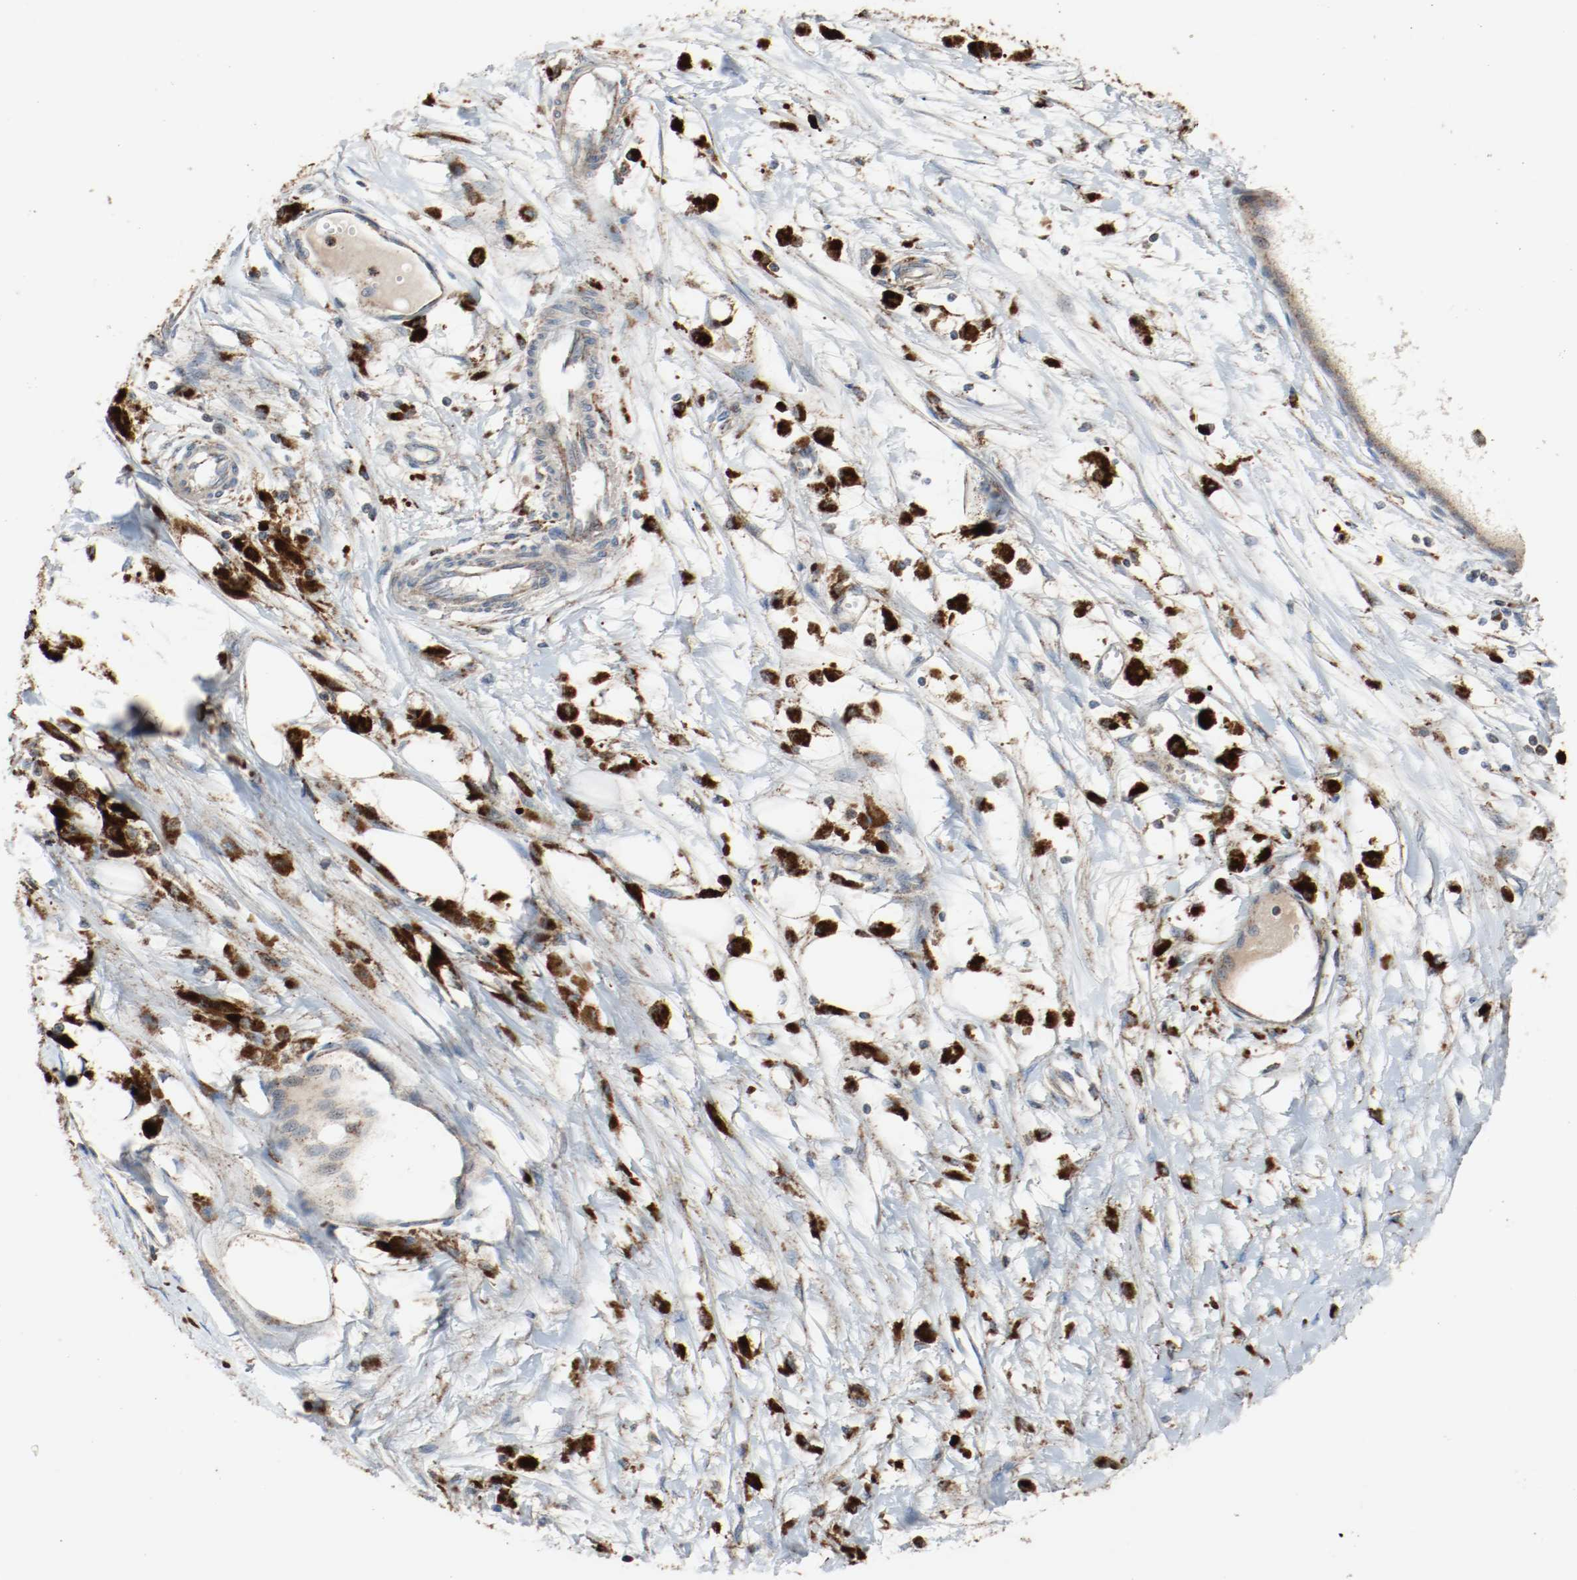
{"staining": {"intensity": "strong", "quantity": ">75%", "location": "cytoplasmic/membranous"}, "tissue": "melanoma", "cell_type": "Tumor cells", "image_type": "cancer", "snomed": [{"axis": "morphology", "description": "Malignant melanoma, Metastatic site"}, {"axis": "topography", "description": "Lymph node"}], "caption": "Protein staining demonstrates strong cytoplasmic/membranous staining in approximately >75% of tumor cells in melanoma.", "gene": "LAMP2", "patient": {"sex": "male", "age": 59}}